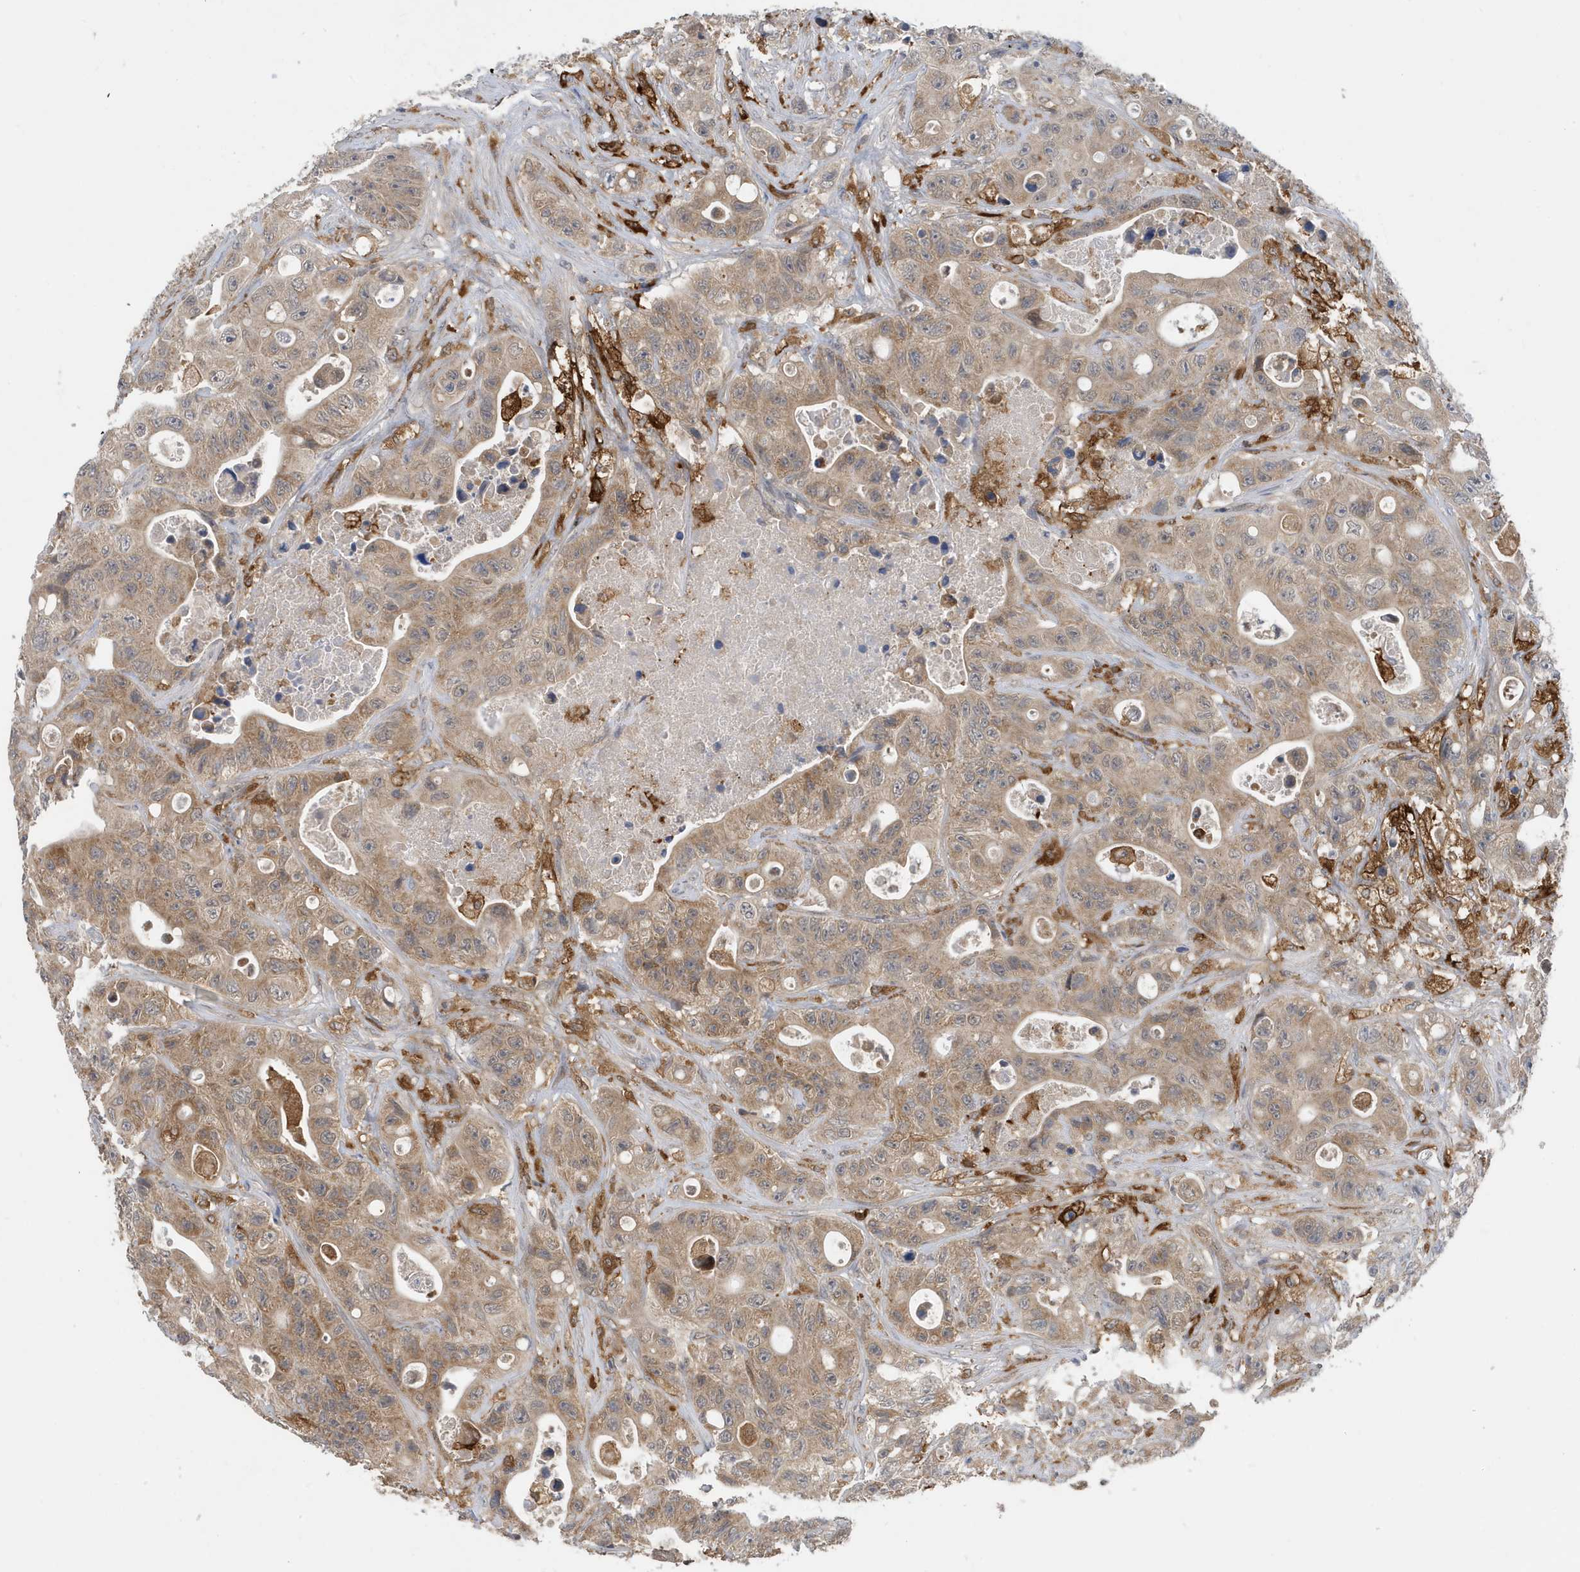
{"staining": {"intensity": "weak", "quantity": ">75%", "location": "cytoplasmic/membranous"}, "tissue": "colorectal cancer", "cell_type": "Tumor cells", "image_type": "cancer", "snomed": [{"axis": "morphology", "description": "Adenocarcinoma, NOS"}, {"axis": "topography", "description": "Colon"}], "caption": "Tumor cells show low levels of weak cytoplasmic/membranous positivity in approximately >75% of cells in adenocarcinoma (colorectal). (DAB = brown stain, brightfield microscopy at high magnification).", "gene": "NSUN3", "patient": {"sex": "female", "age": 46}}